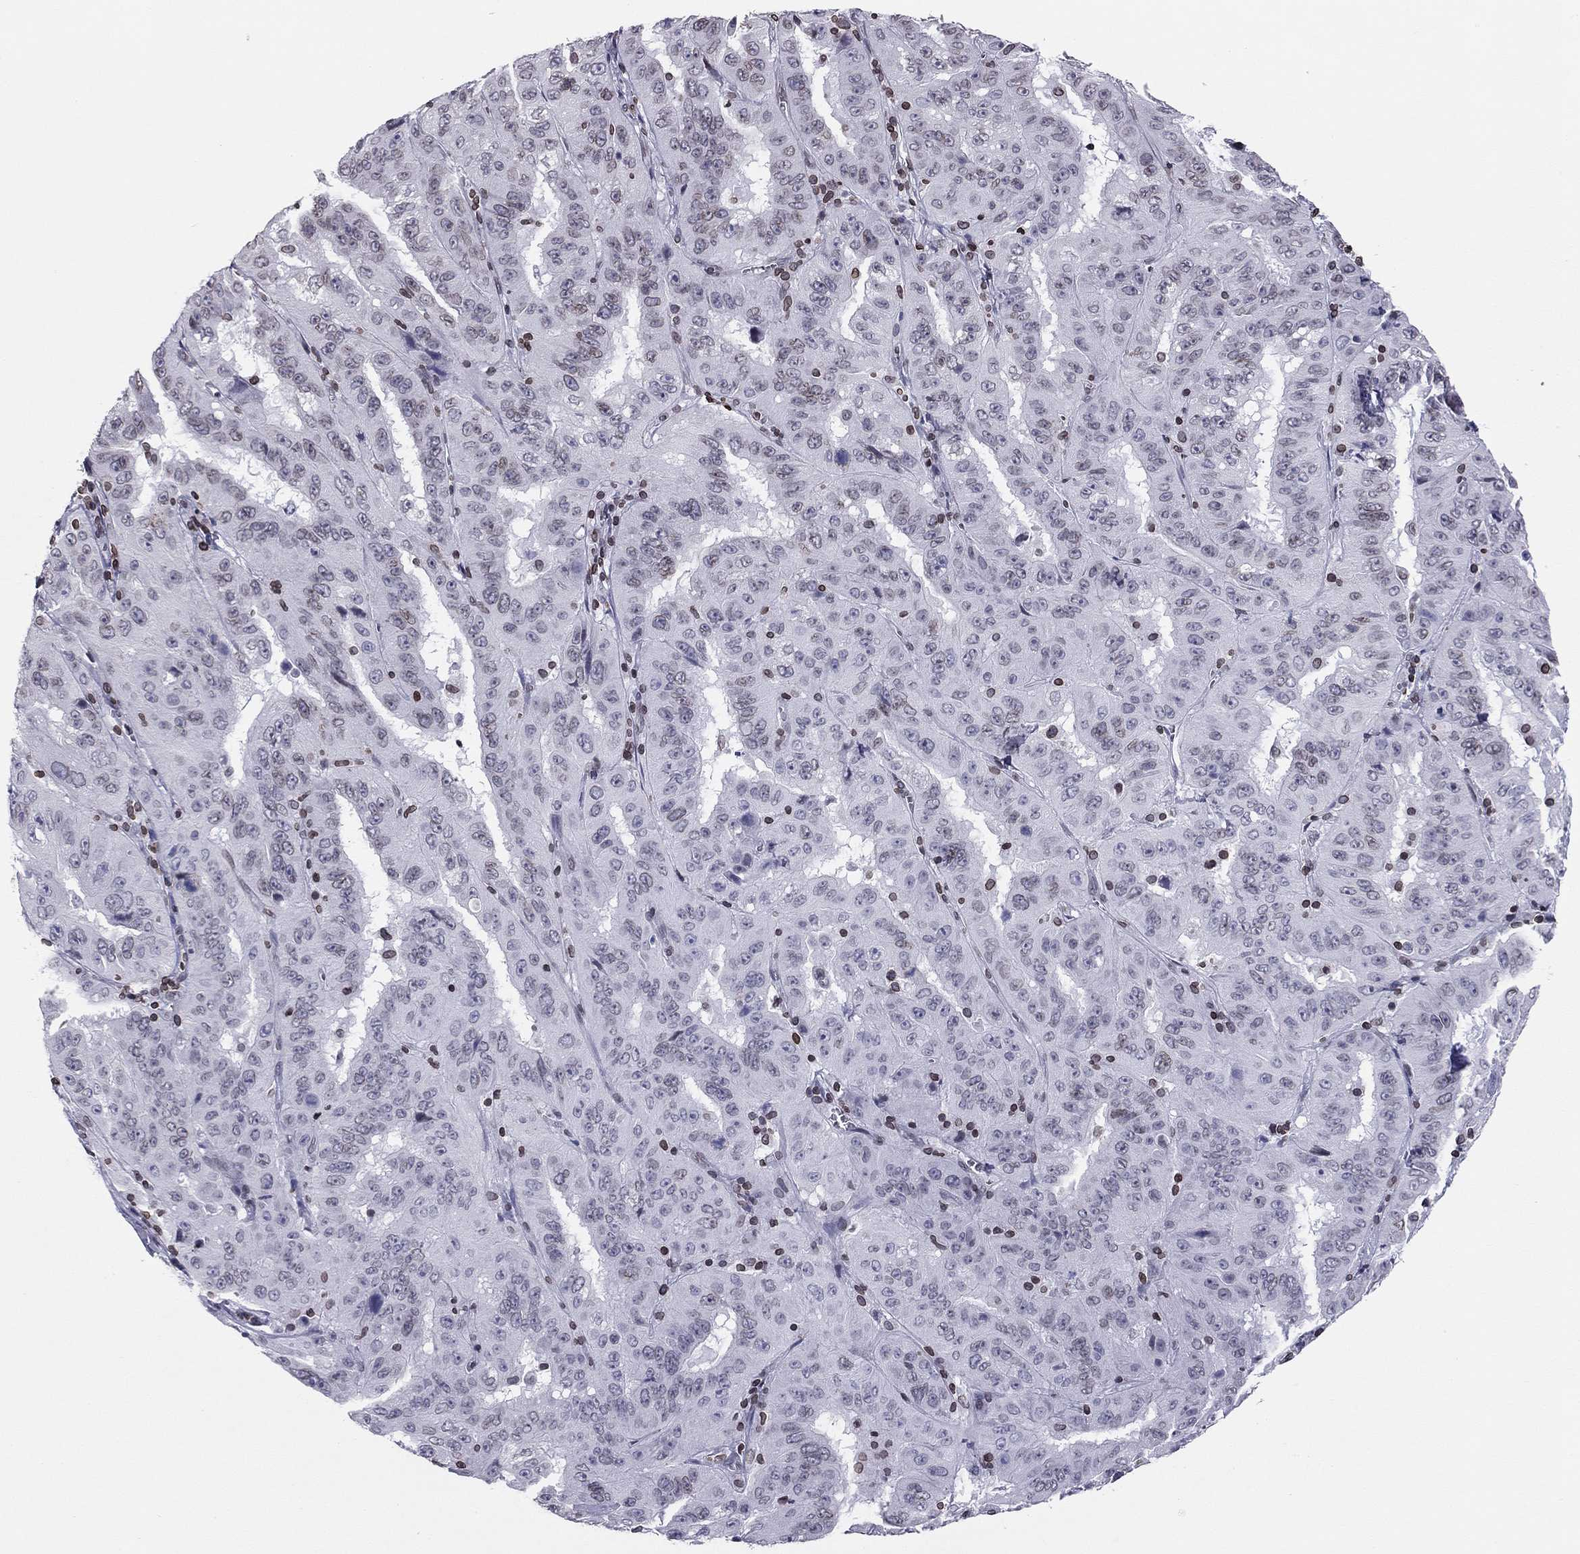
{"staining": {"intensity": "negative", "quantity": "none", "location": "none"}, "tissue": "pancreatic cancer", "cell_type": "Tumor cells", "image_type": "cancer", "snomed": [{"axis": "morphology", "description": "Adenocarcinoma, NOS"}, {"axis": "topography", "description": "Pancreas"}], "caption": "High power microscopy image of an immunohistochemistry histopathology image of pancreatic cancer, revealing no significant expression in tumor cells.", "gene": "ESPL1", "patient": {"sex": "male", "age": 63}}